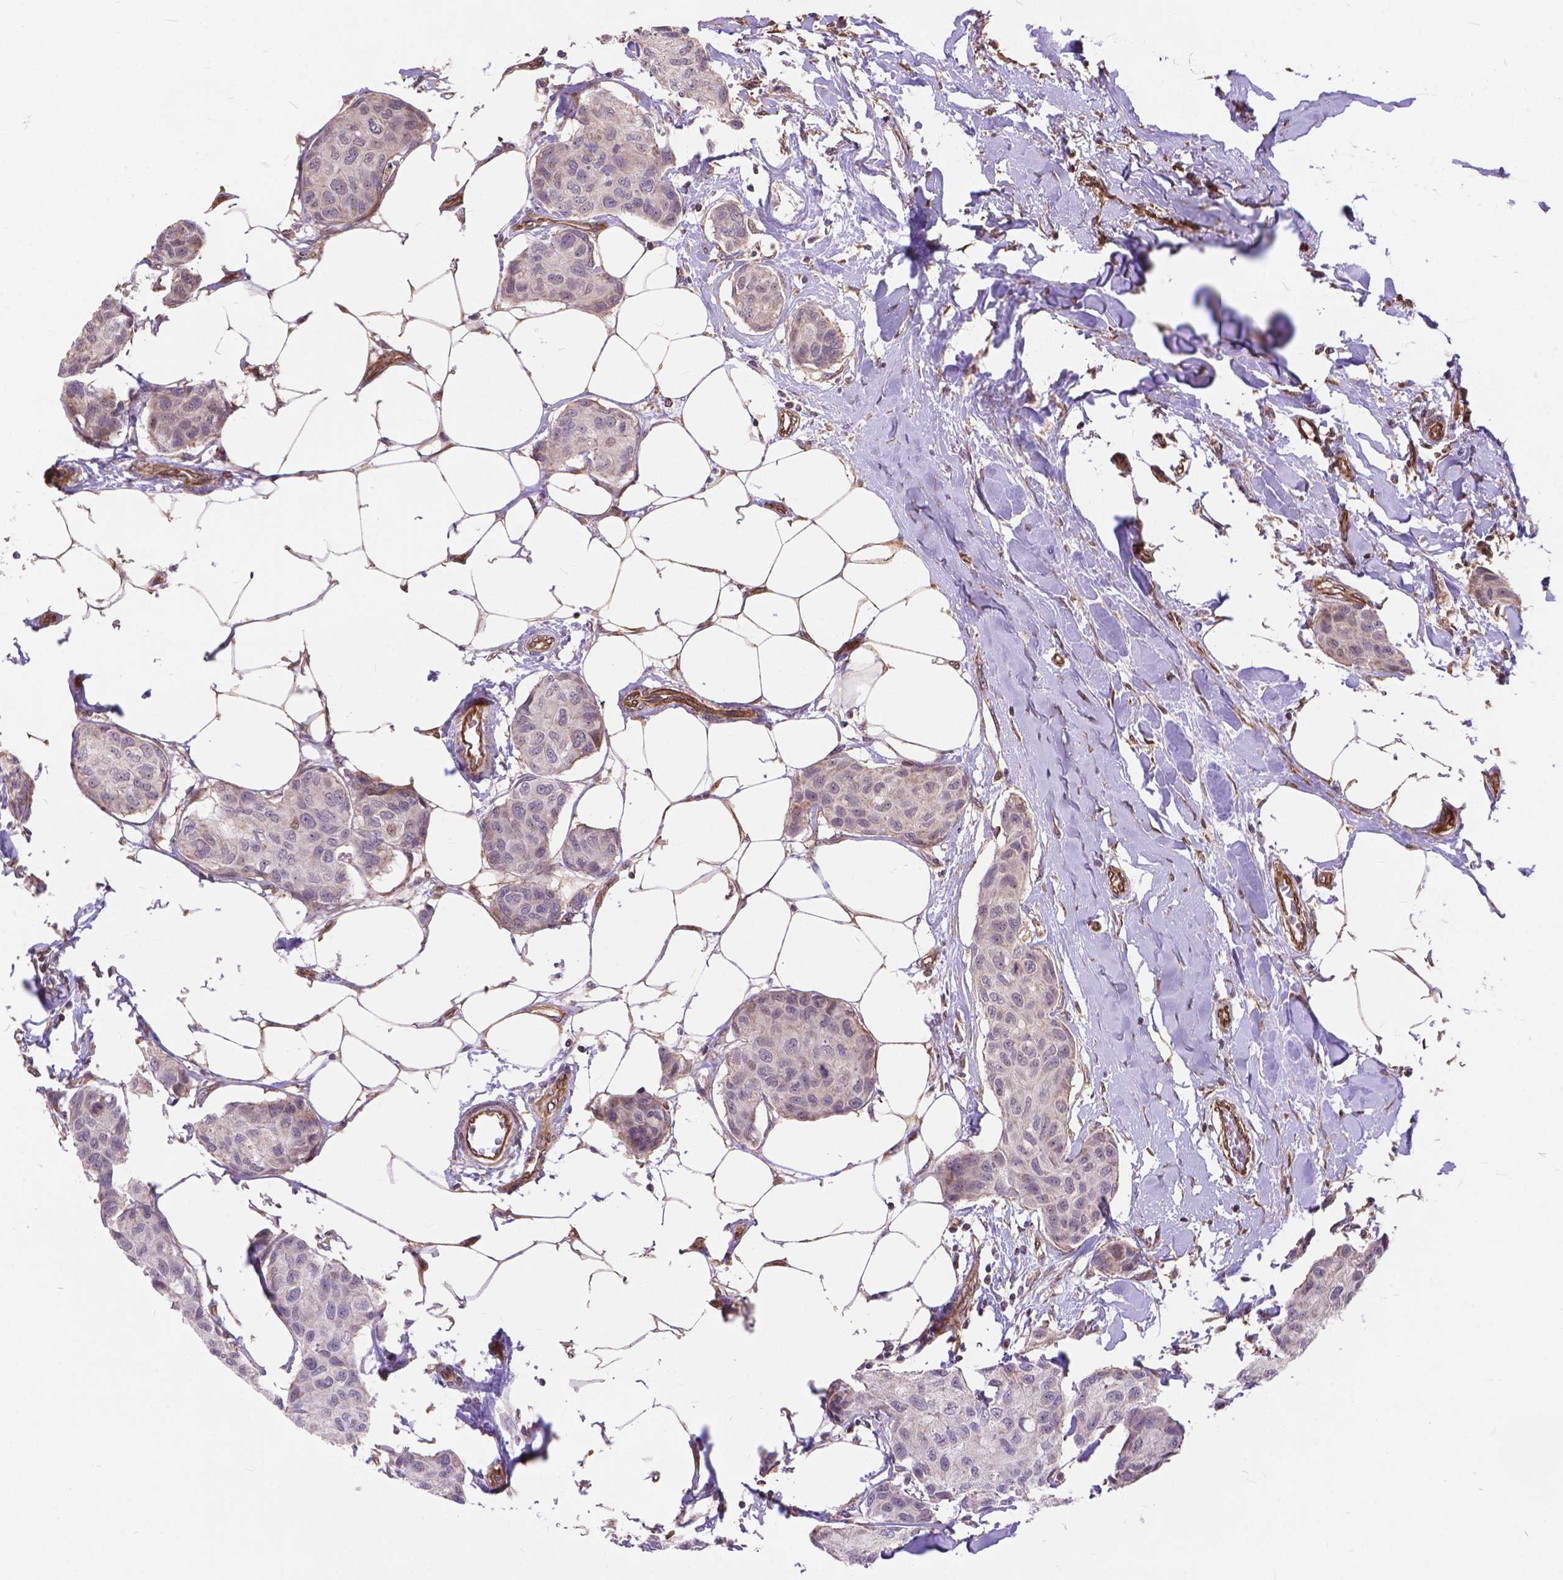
{"staining": {"intensity": "negative", "quantity": "none", "location": "none"}, "tissue": "breast cancer", "cell_type": "Tumor cells", "image_type": "cancer", "snomed": [{"axis": "morphology", "description": "Duct carcinoma"}, {"axis": "topography", "description": "Breast"}], "caption": "Breast intraductal carcinoma stained for a protein using IHC reveals no staining tumor cells.", "gene": "TMEM135", "patient": {"sex": "female", "age": 80}}